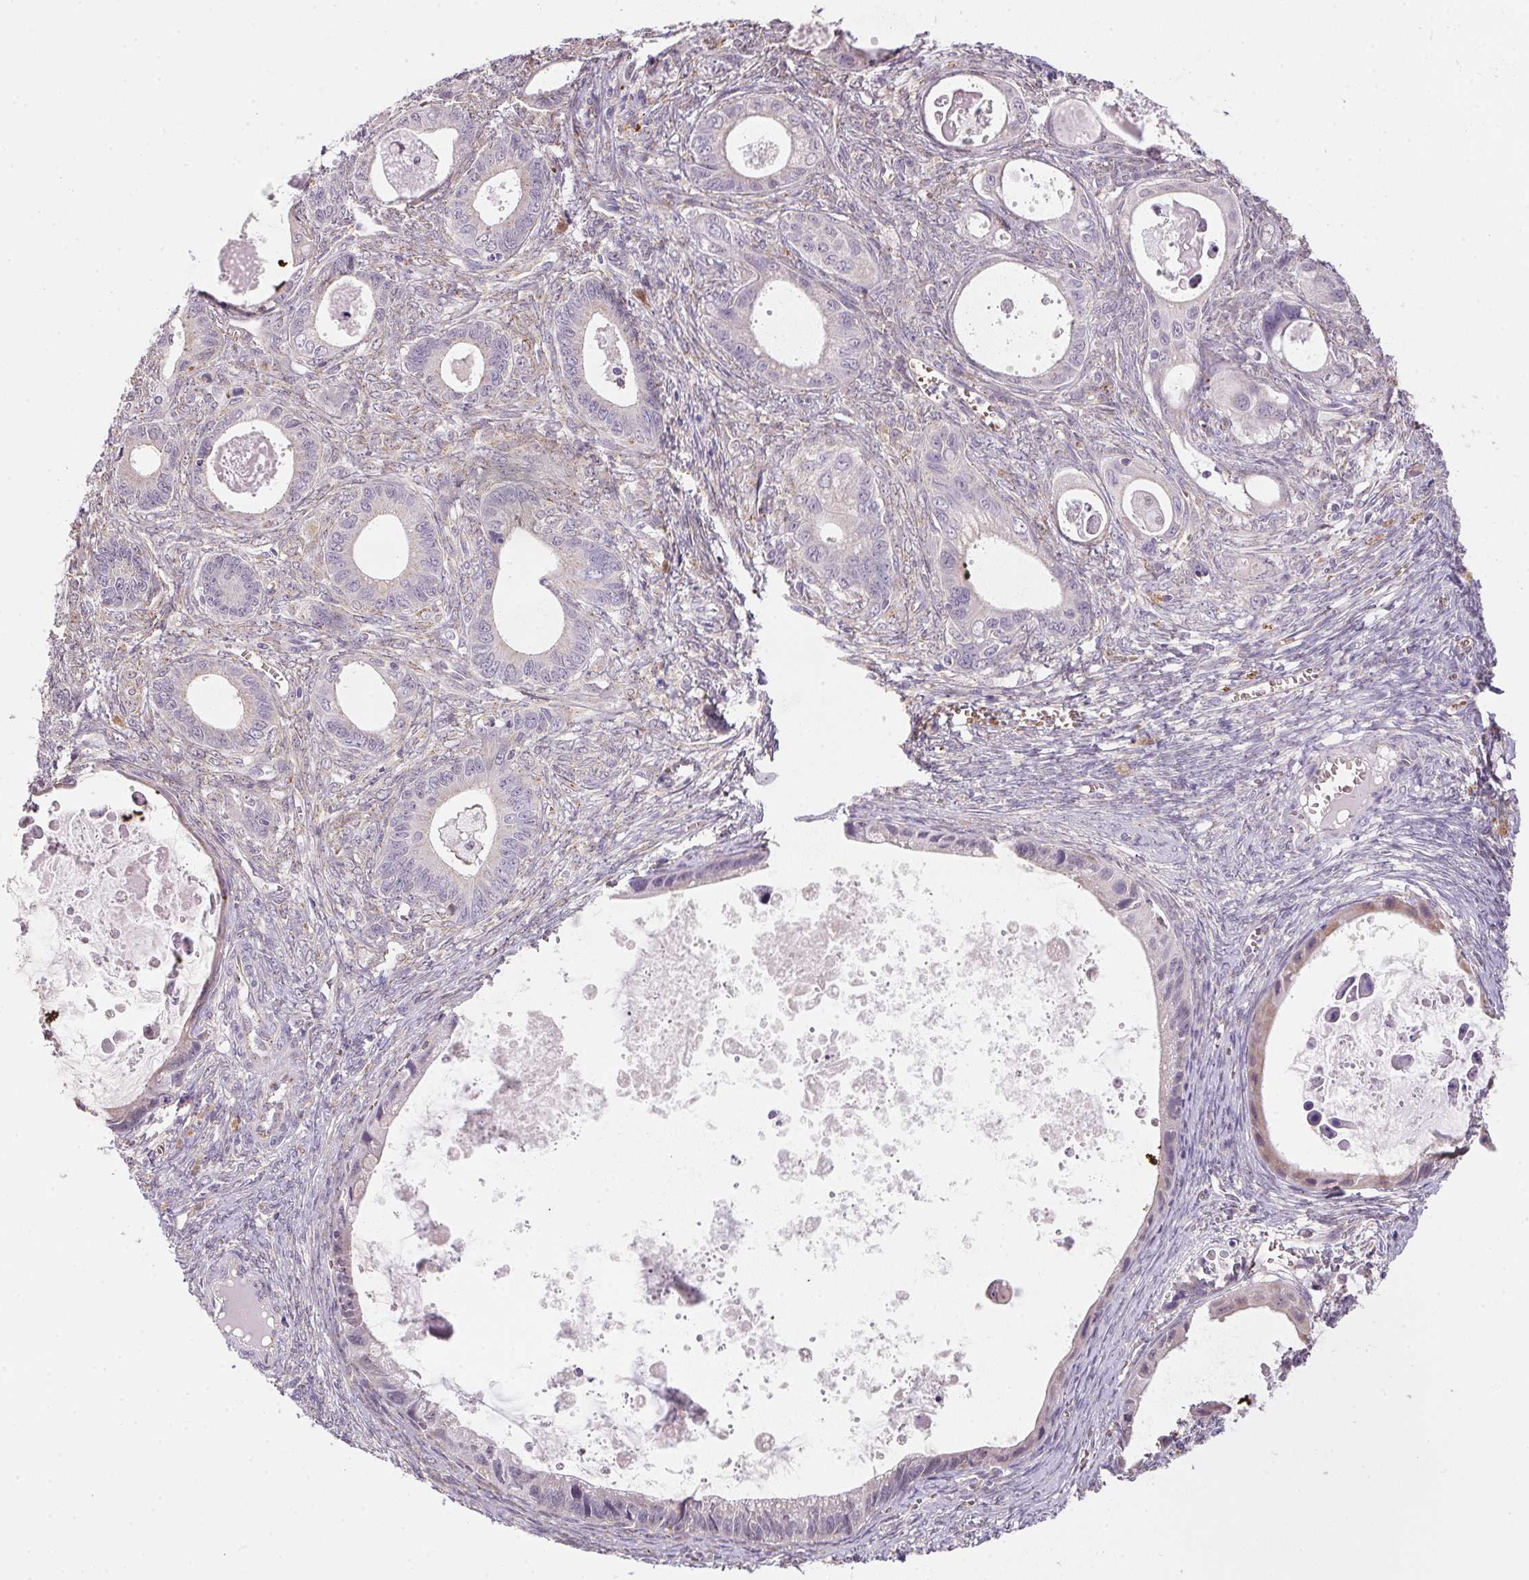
{"staining": {"intensity": "negative", "quantity": "none", "location": "none"}, "tissue": "ovarian cancer", "cell_type": "Tumor cells", "image_type": "cancer", "snomed": [{"axis": "morphology", "description": "Cystadenocarcinoma, mucinous, NOS"}, {"axis": "topography", "description": "Ovary"}], "caption": "Immunohistochemistry of human mucinous cystadenocarcinoma (ovarian) displays no expression in tumor cells. (Stains: DAB immunohistochemistry with hematoxylin counter stain, Microscopy: brightfield microscopy at high magnification).", "gene": "METTL13", "patient": {"sex": "female", "age": 64}}